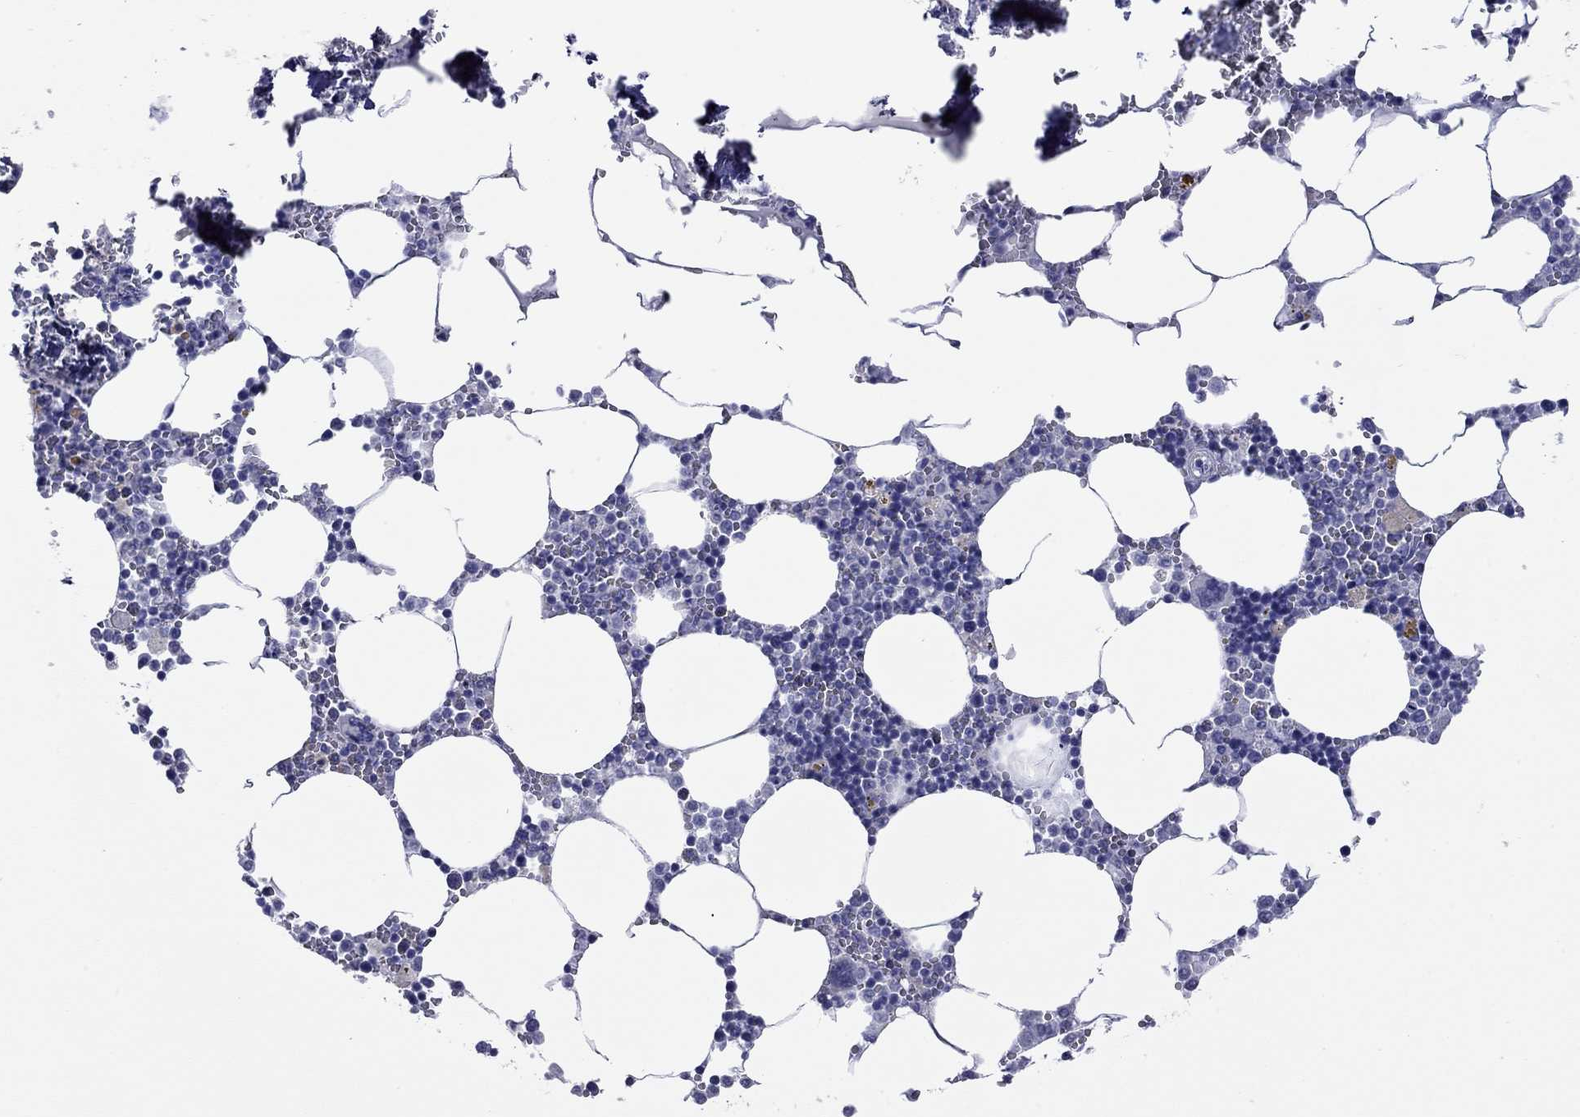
{"staining": {"intensity": "negative", "quantity": "none", "location": "none"}, "tissue": "bone marrow", "cell_type": "Hematopoietic cells", "image_type": "normal", "snomed": [{"axis": "morphology", "description": "Normal tissue, NOS"}, {"axis": "topography", "description": "Bone marrow"}], "caption": "DAB (3,3'-diaminobenzidine) immunohistochemical staining of benign human bone marrow exhibits no significant positivity in hematopoietic cells.", "gene": "ACTL7B", "patient": {"sex": "male", "age": 54}}